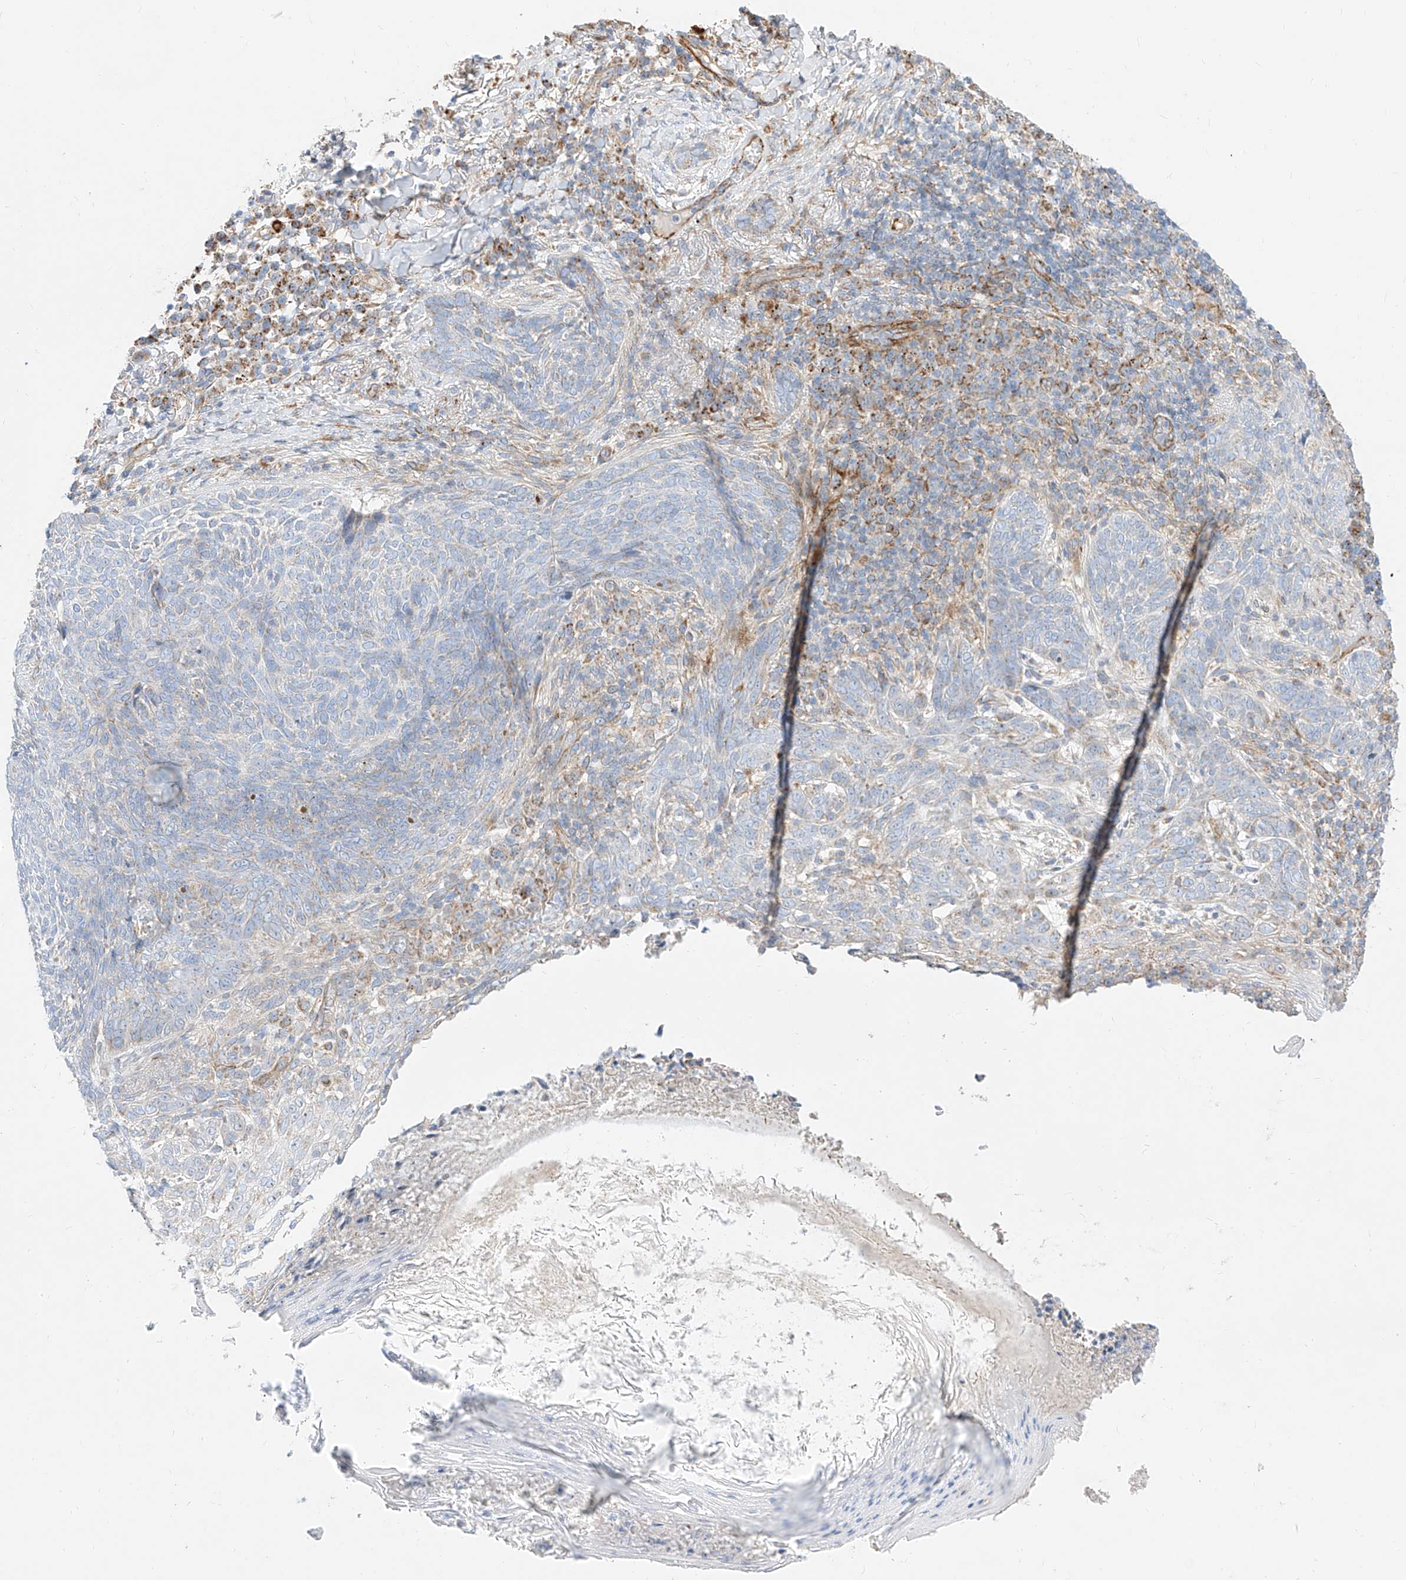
{"staining": {"intensity": "negative", "quantity": "none", "location": "none"}, "tissue": "skin cancer", "cell_type": "Tumor cells", "image_type": "cancer", "snomed": [{"axis": "morphology", "description": "Basal cell carcinoma"}, {"axis": "topography", "description": "Skin"}], "caption": "The image demonstrates no significant expression in tumor cells of skin cancer.", "gene": "CST9", "patient": {"sex": "male", "age": 85}}